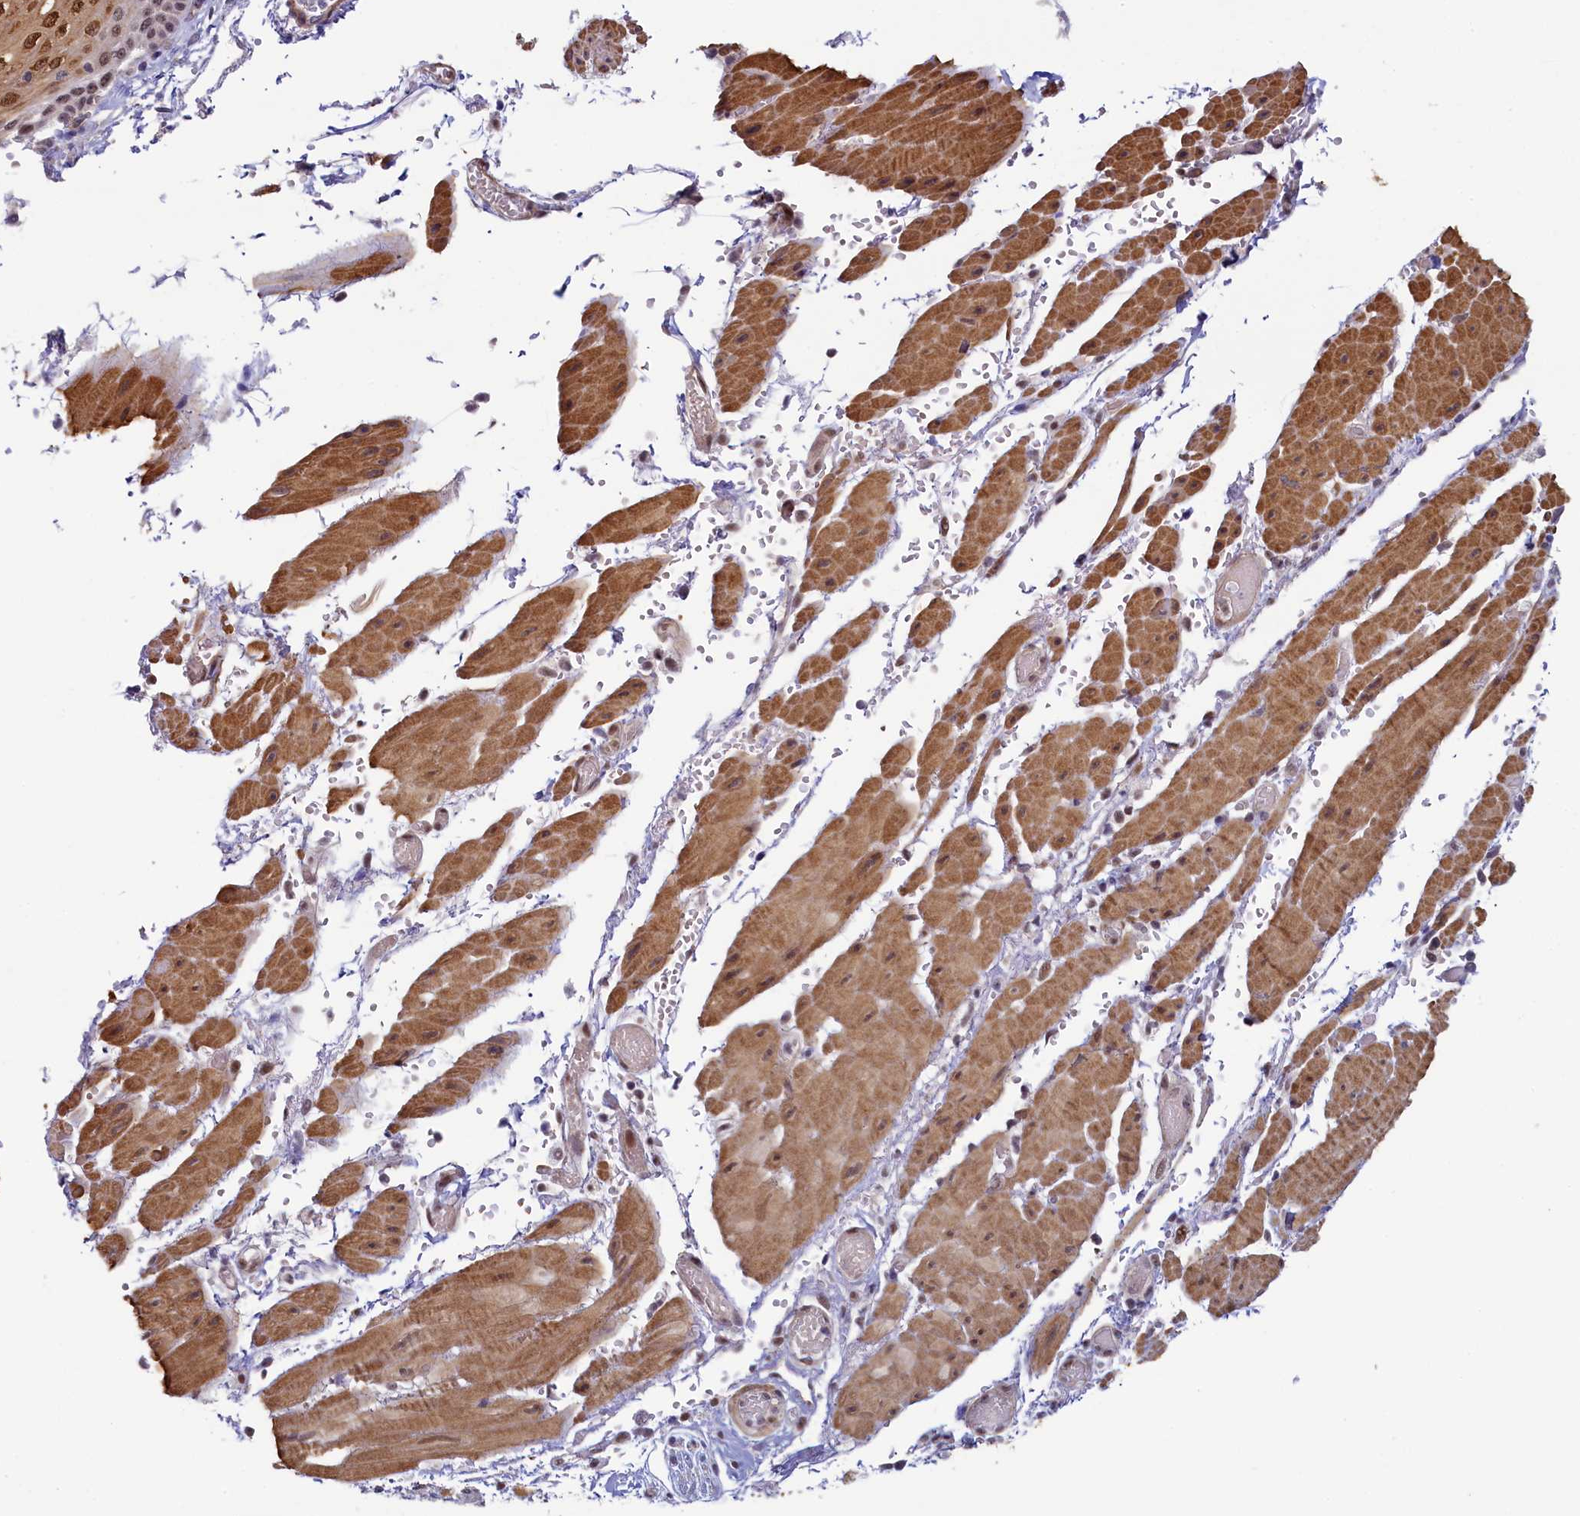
{"staining": {"intensity": "moderate", "quantity": ">75%", "location": "cytoplasmic/membranous,nuclear"}, "tissue": "esophagus", "cell_type": "Squamous epithelial cells", "image_type": "normal", "snomed": [{"axis": "morphology", "description": "Normal tissue, NOS"}, {"axis": "topography", "description": "Esophagus"}], "caption": "This is an image of immunohistochemistry (IHC) staining of unremarkable esophagus, which shows moderate staining in the cytoplasmic/membranous,nuclear of squamous epithelial cells.", "gene": "INTS14", "patient": {"sex": "male", "age": 81}}